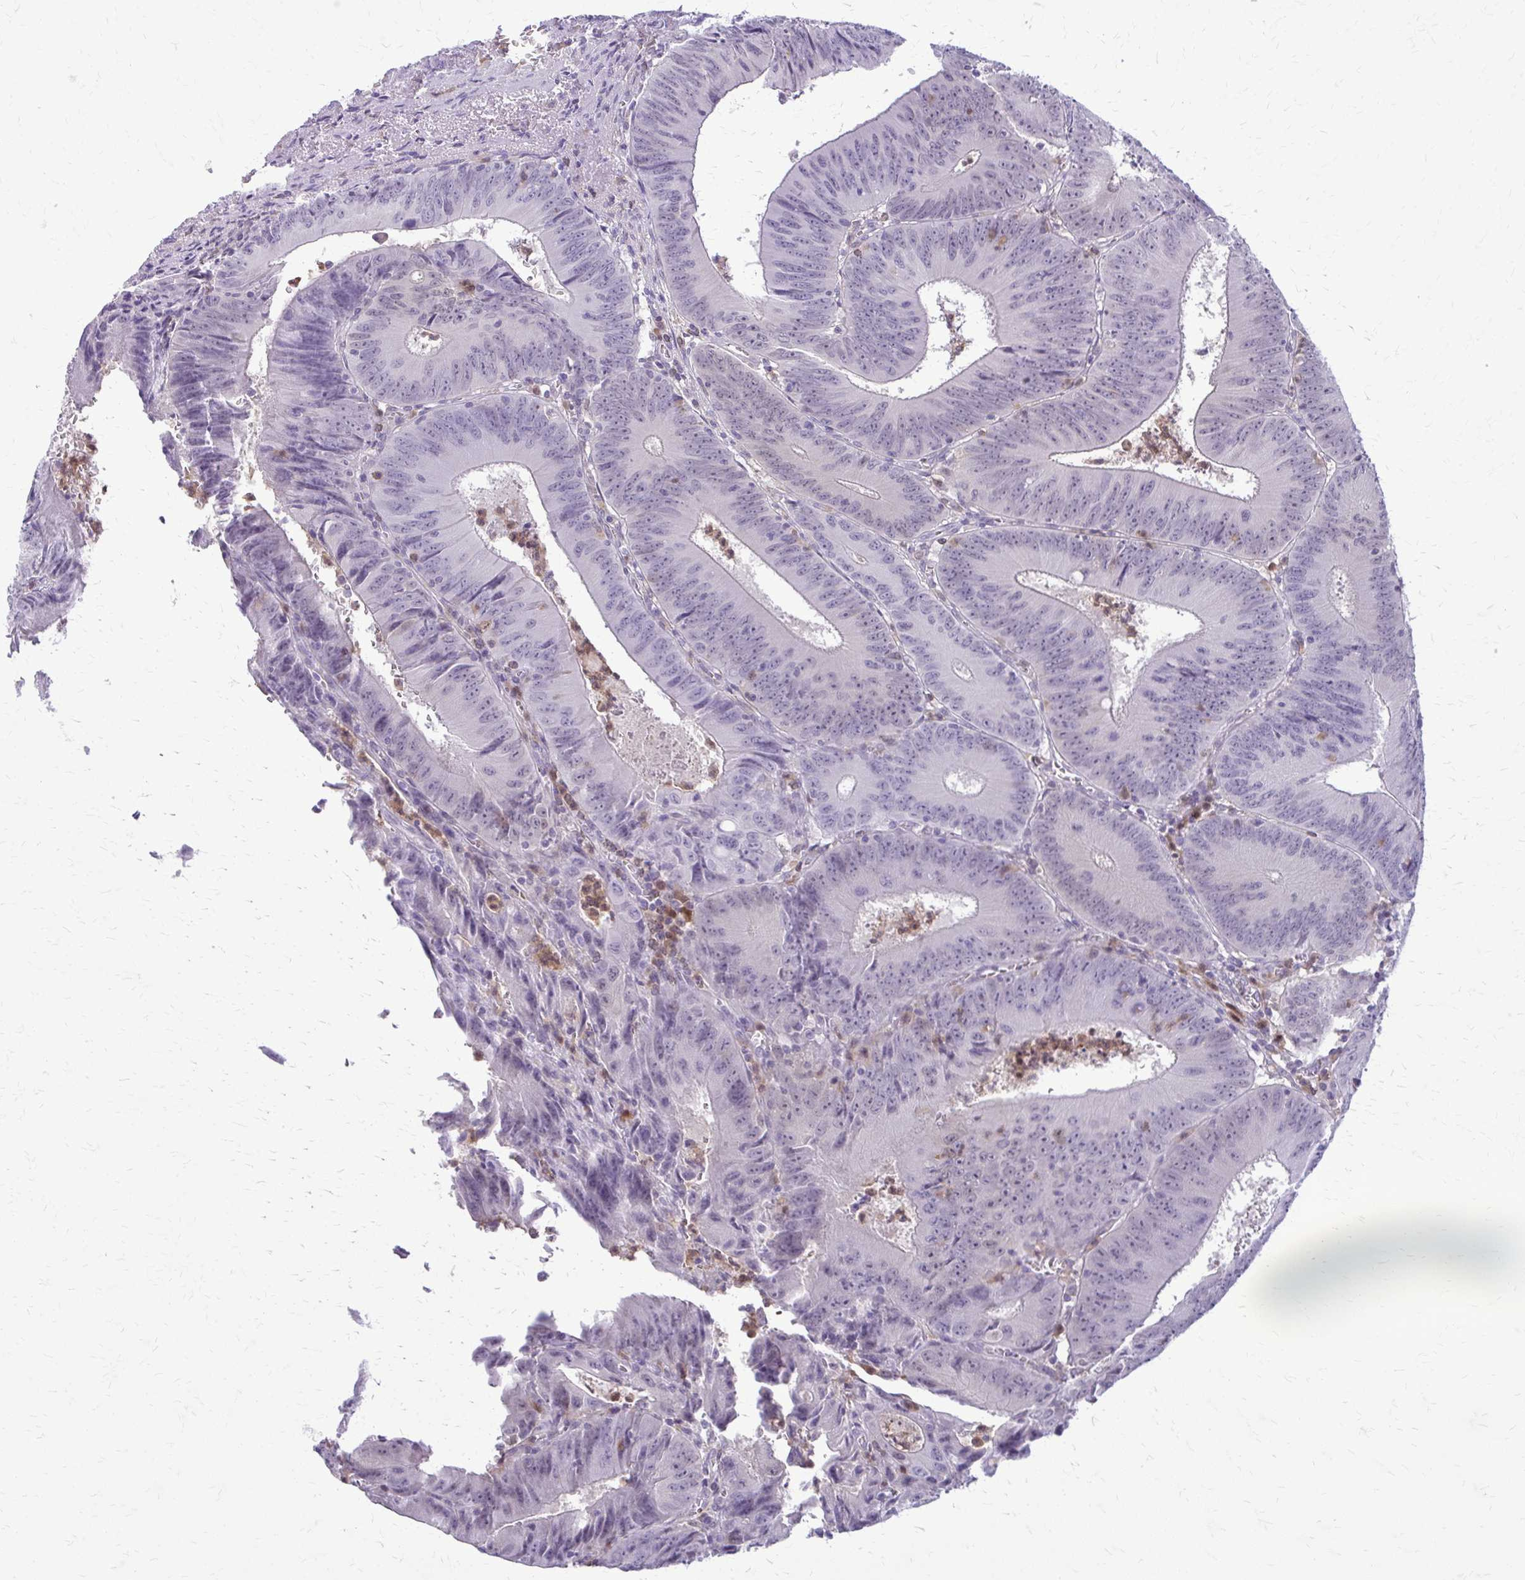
{"staining": {"intensity": "negative", "quantity": "none", "location": "none"}, "tissue": "colorectal cancer", "cell_type": "Tumor cells", "image_type": "cancer", "snomed": [{"axis": "morphology", "description": "Adenocarcinoma, NOS"}, {"axis": "topography", "description": "Rectum"}], "caption": "Tumor cells are negative for brown protein staining in colorectal cancer.", "gene": "GLRX", "patient": {"sex": "female", "age": 72}}